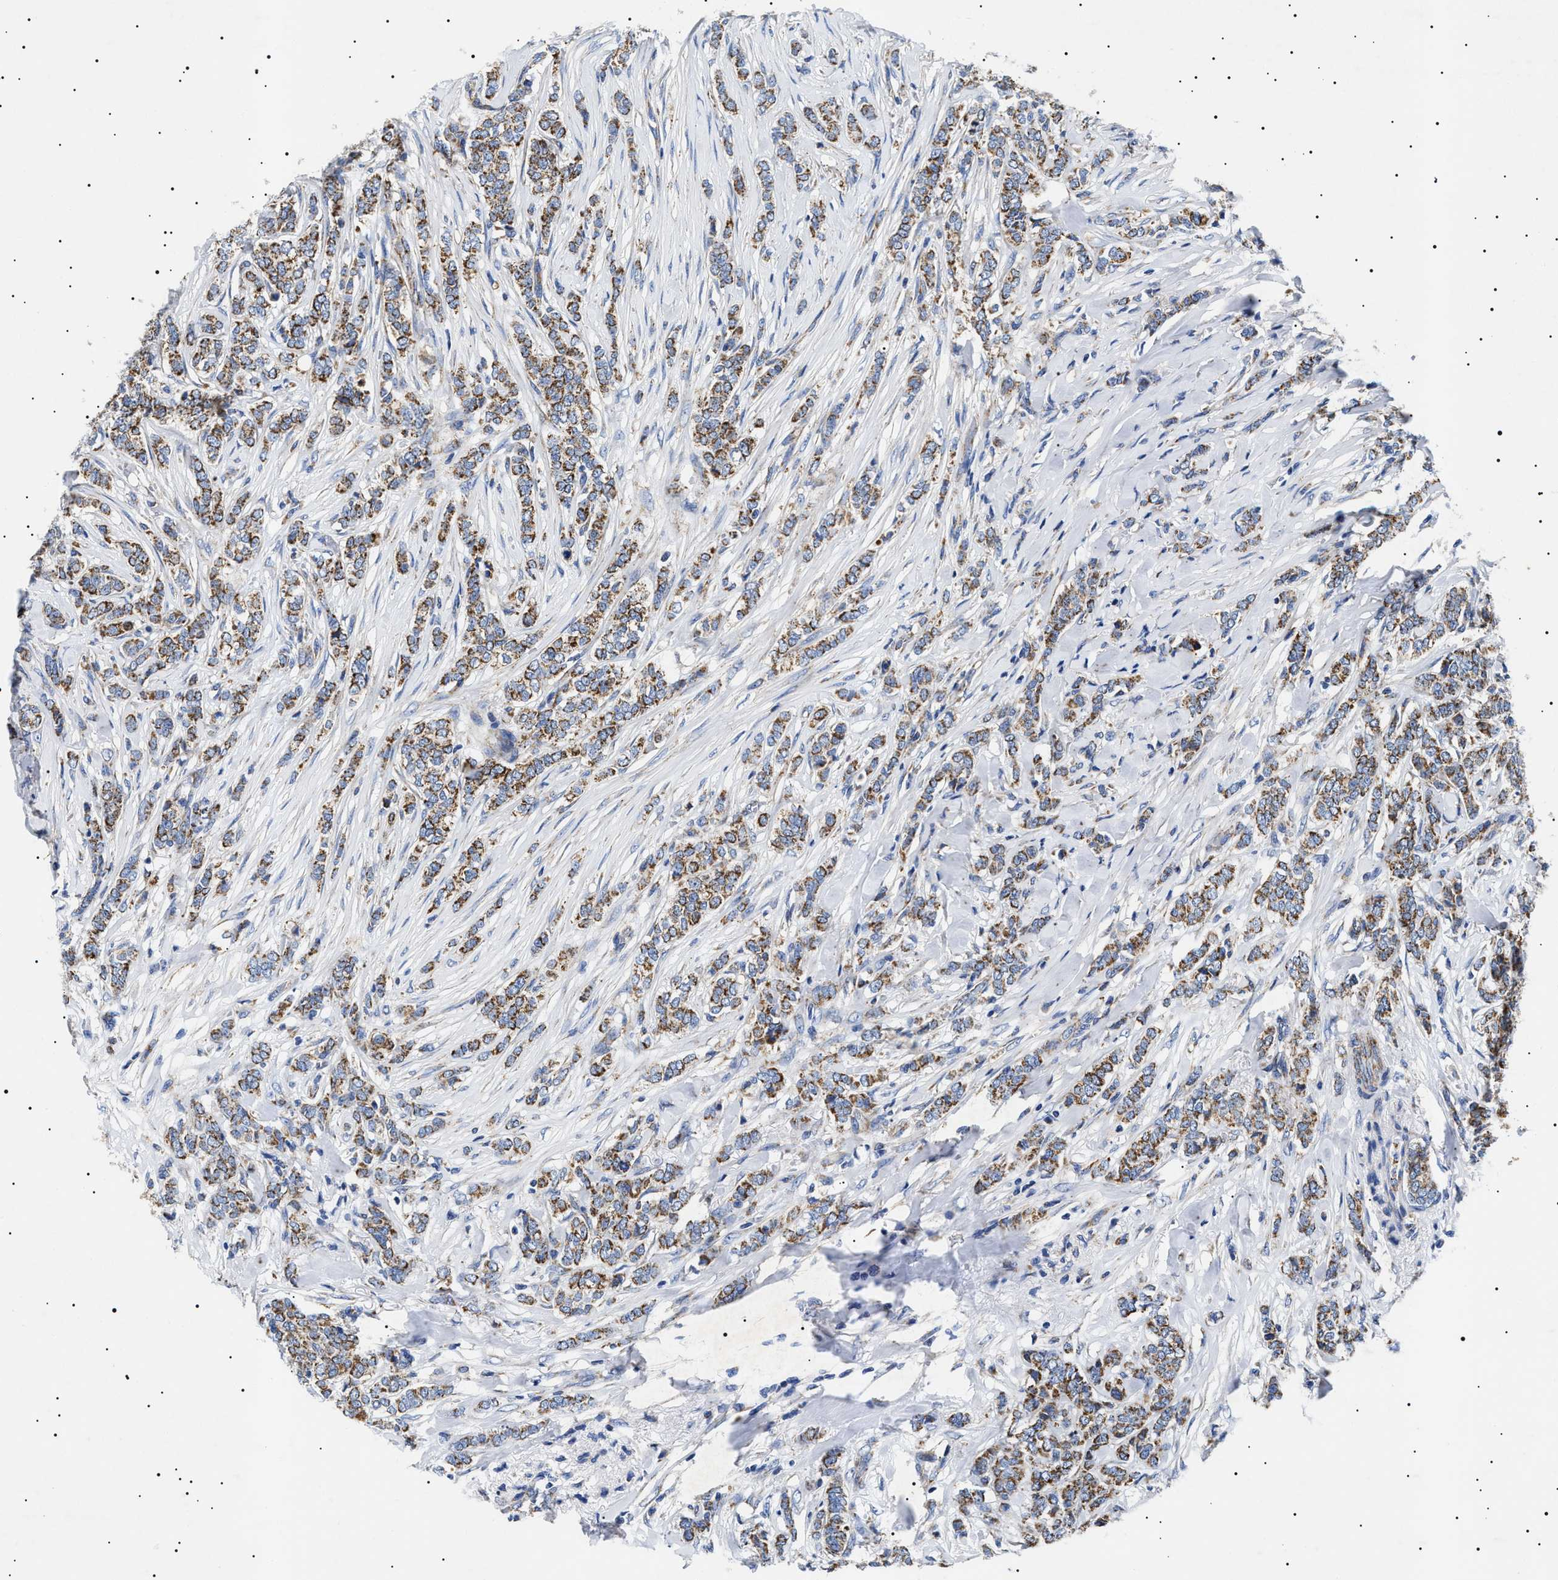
{"staining": {"intensity": "strong", "quantity": ">75%", "location": "cytoplasmic/membranous"}, "tissue": "breast cancer", "cell_type": "Tumor cells", "image_type": "cancer", "snomed": [{"axis": "morphology", "description": "Lobular carcinoma"}, {"axis": "topography", "description": "Skin"}, {"axis": "topography", "description": "Breast"}], "caption": "IHC image of breast cancer stained for a protein (brown), which shows high levels of strong cytoplasmic/membranous expression in about >75% of tumor cells.", "gene": "CHRDL2", "patient": {"sex": "female", "age": 46}}